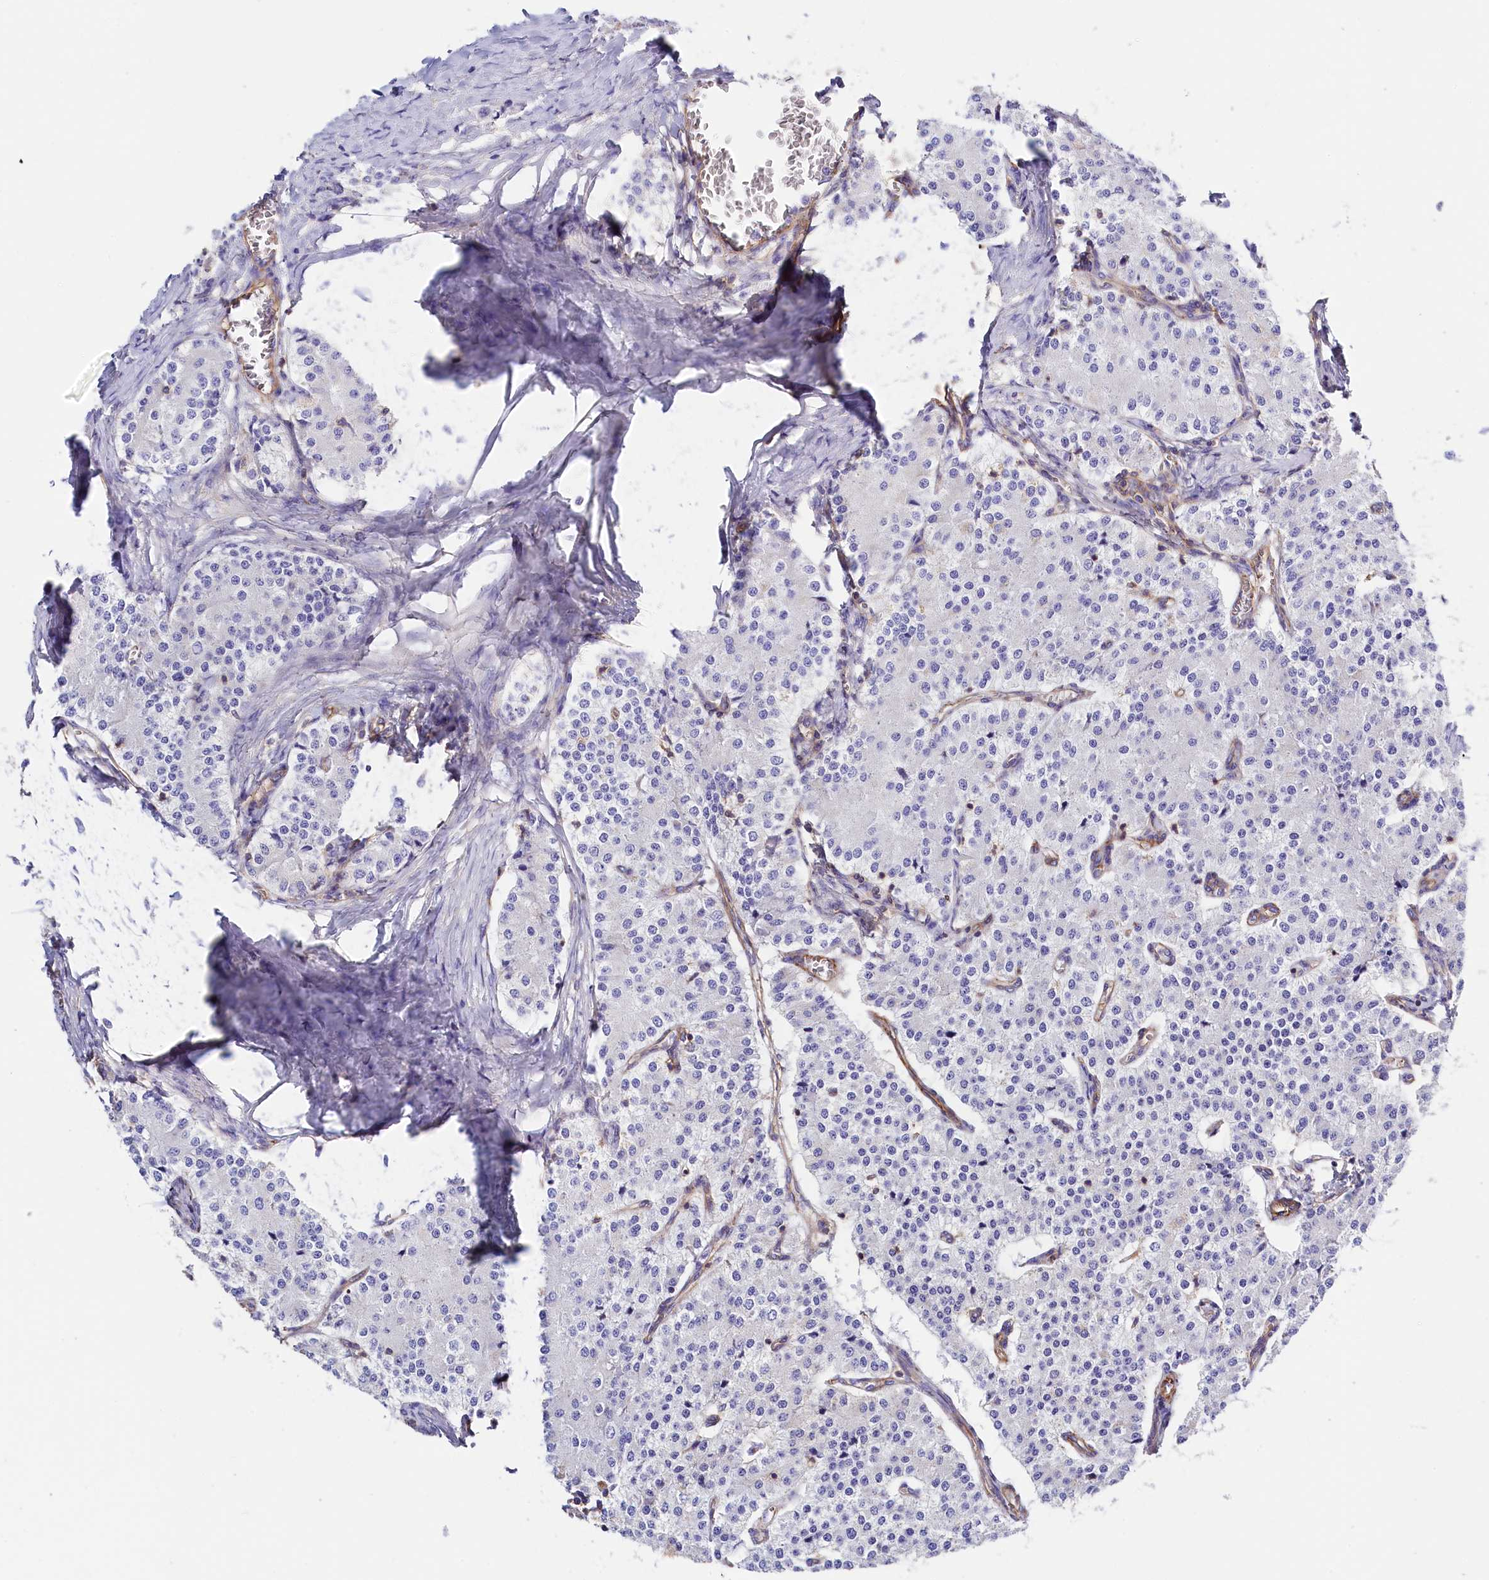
{"staining": {"intensity": "negative", "quantity": "none", "location": "none"}, "tissue": "carcinoid", "cell_type": "Tumor cells", "image_type": "cancer", "snomed": [{"axis": "morphology", "description": "Carcinoid, malignant, NOS"}, {"axis": "topography", "description": "Colon"}], "caption": "Immunohistochemical staining of human carcinoid reveals no significant expression in tumor cells.", "gene": "ATP2B4", "patient": {"sex": "female", "age": 52}}